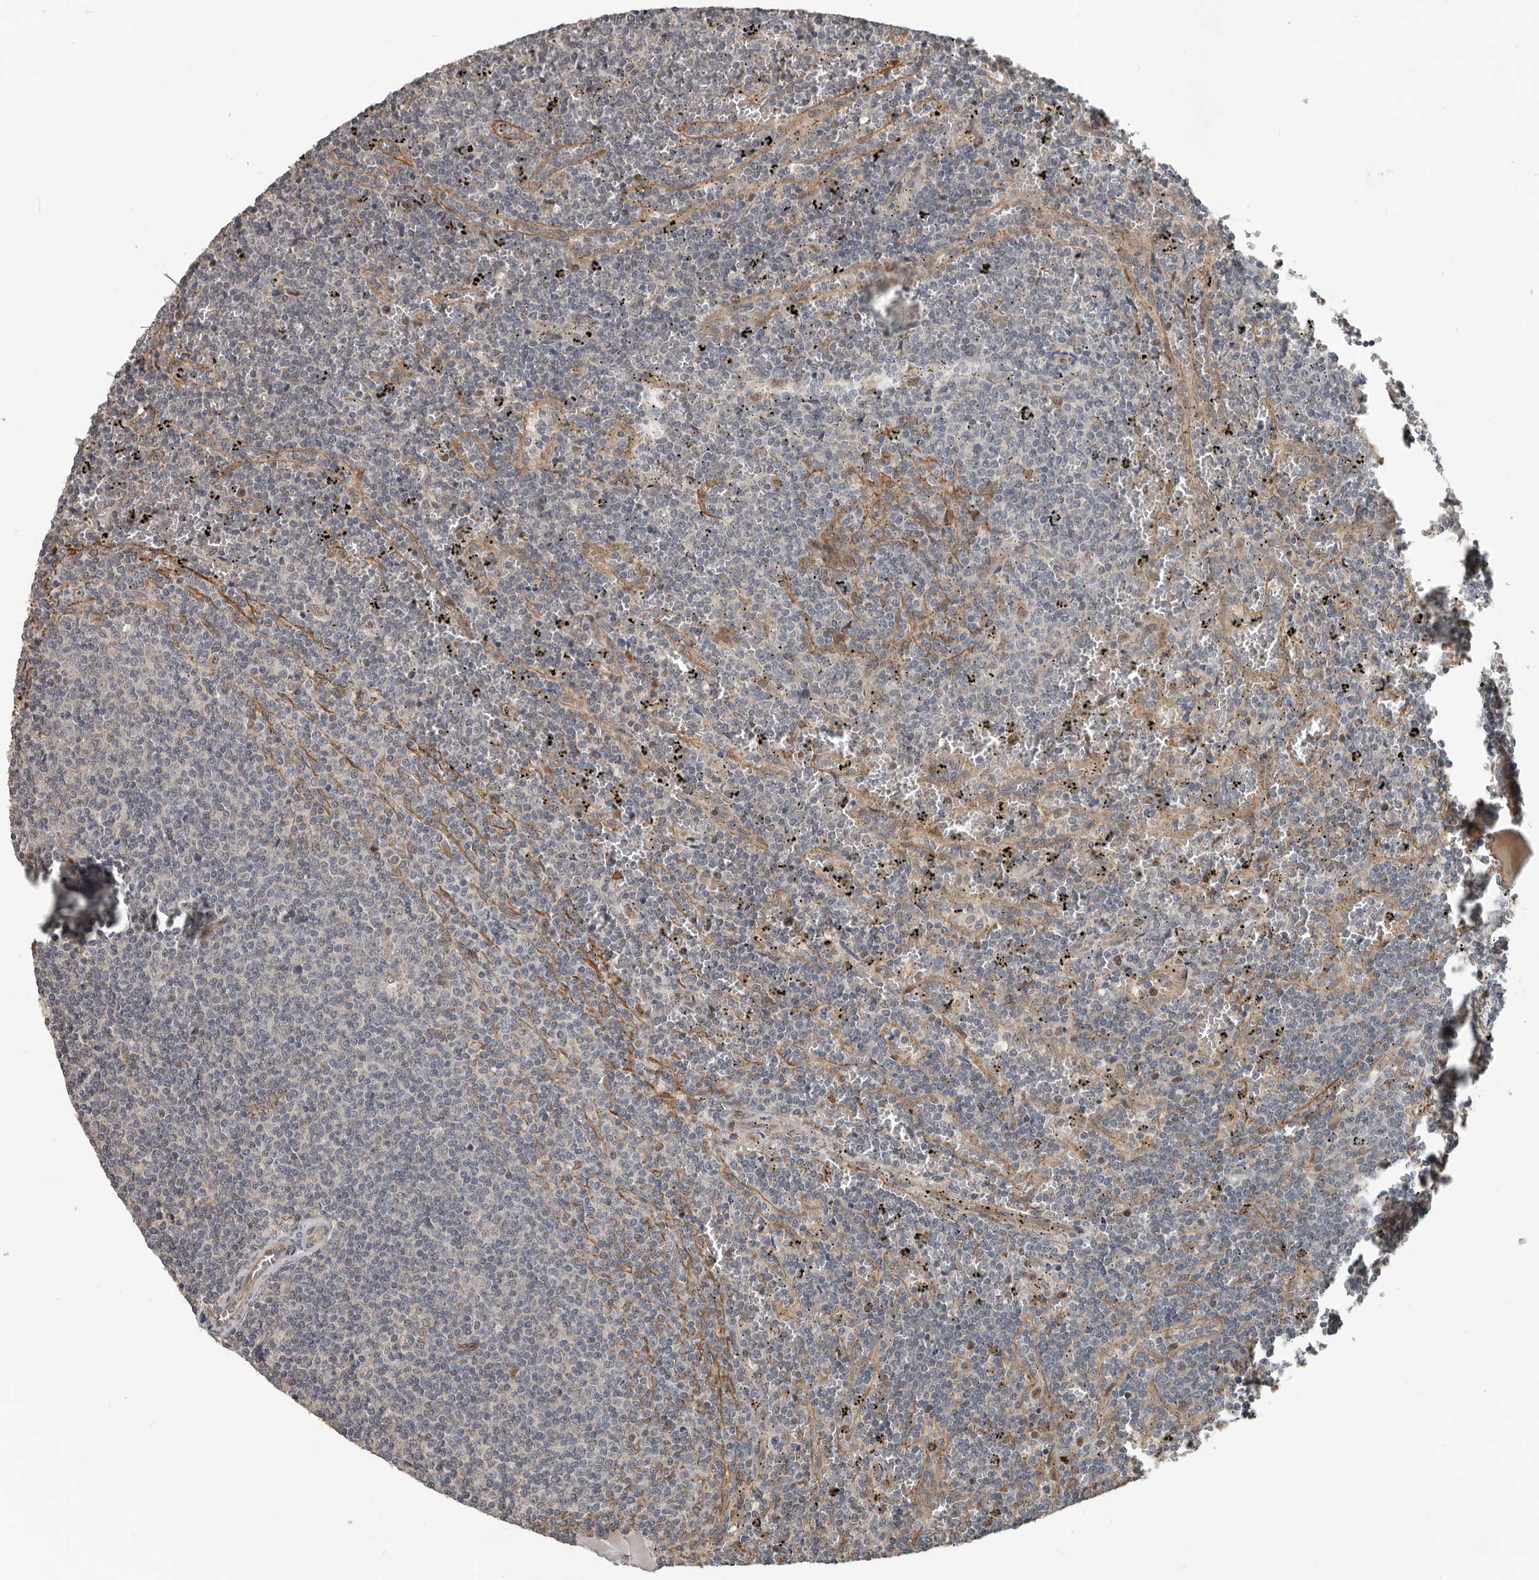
{"staining": {"intensity": "negative", "quantity": "none", "location": "none"}, "tissue": "lymphoma", "cell_type": "Tumor cells", "image_type": "cancer", "snomed": [{"axis": "morphology", "description": "Malignant lymphoma, non-Hodgkin's type, Low grade"}, {"axis": "topography", "description": "Spleen"}], "caption": "DAB immunohistochemical staining of human malignant lymphoma, non-Hodgkin's type (low-grade) reveals no significant staining in tumor cells.", "gene": "YOD1", "patient": {"sex": "female", "age": 50}}